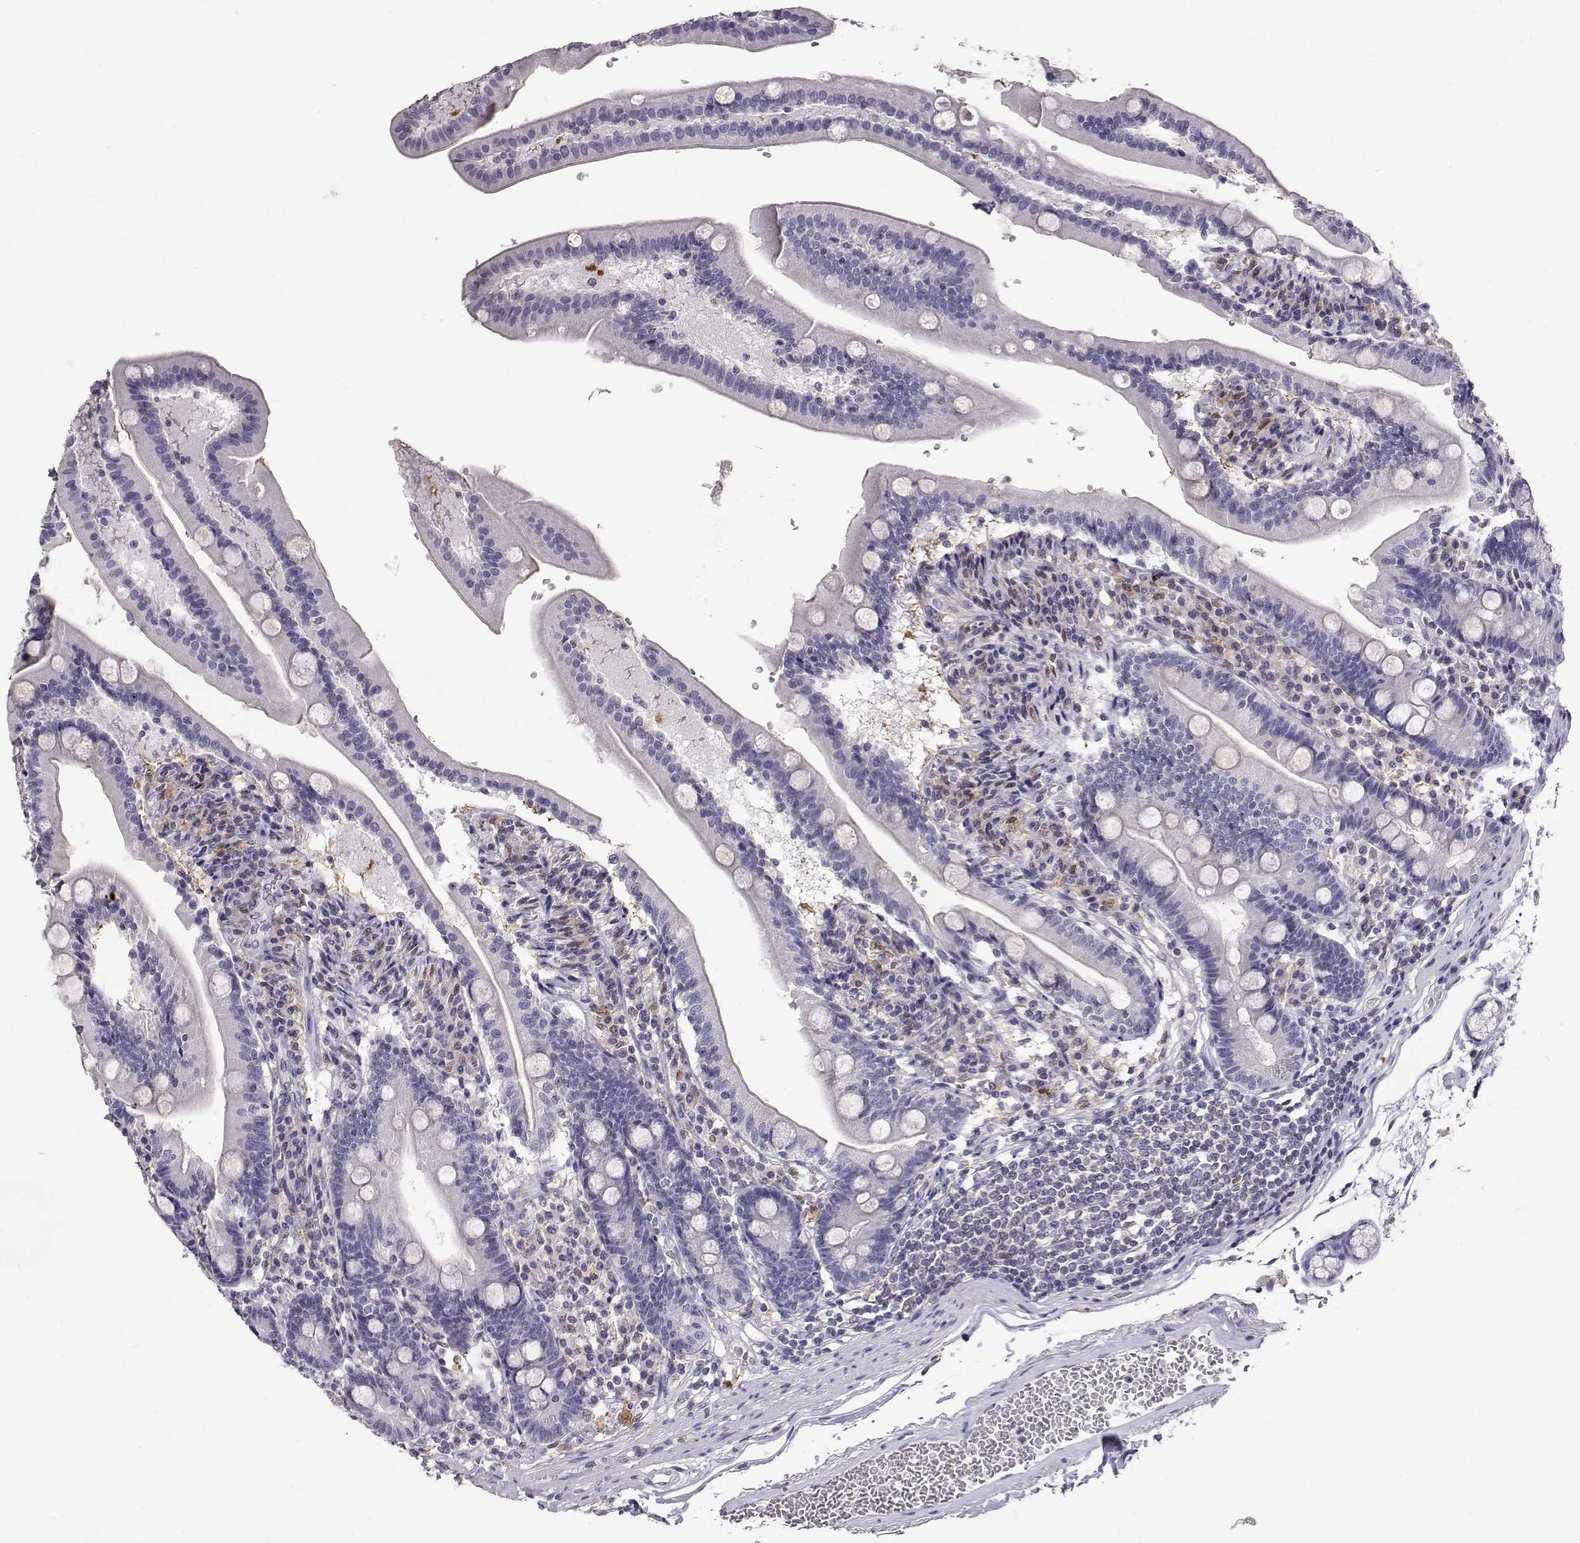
{"staining": {"intensity": "negative", "quantity": "none", "location": "none"}, "tissue": "duodenum", "cell_type": "Glandular cells", "image_type": "normal", "snomed": [{"axis": "morphology", "description": "Normal tissue, NOS"}, {"axis": "topography", "description": "Duodenum"}], "caption": "Immunohistochemical staining of unremarkable human duodenum shows no significant positivity in glandular cells.", "gene": "AKR1B1", "patient": {"sex": "female", "age": 67}}